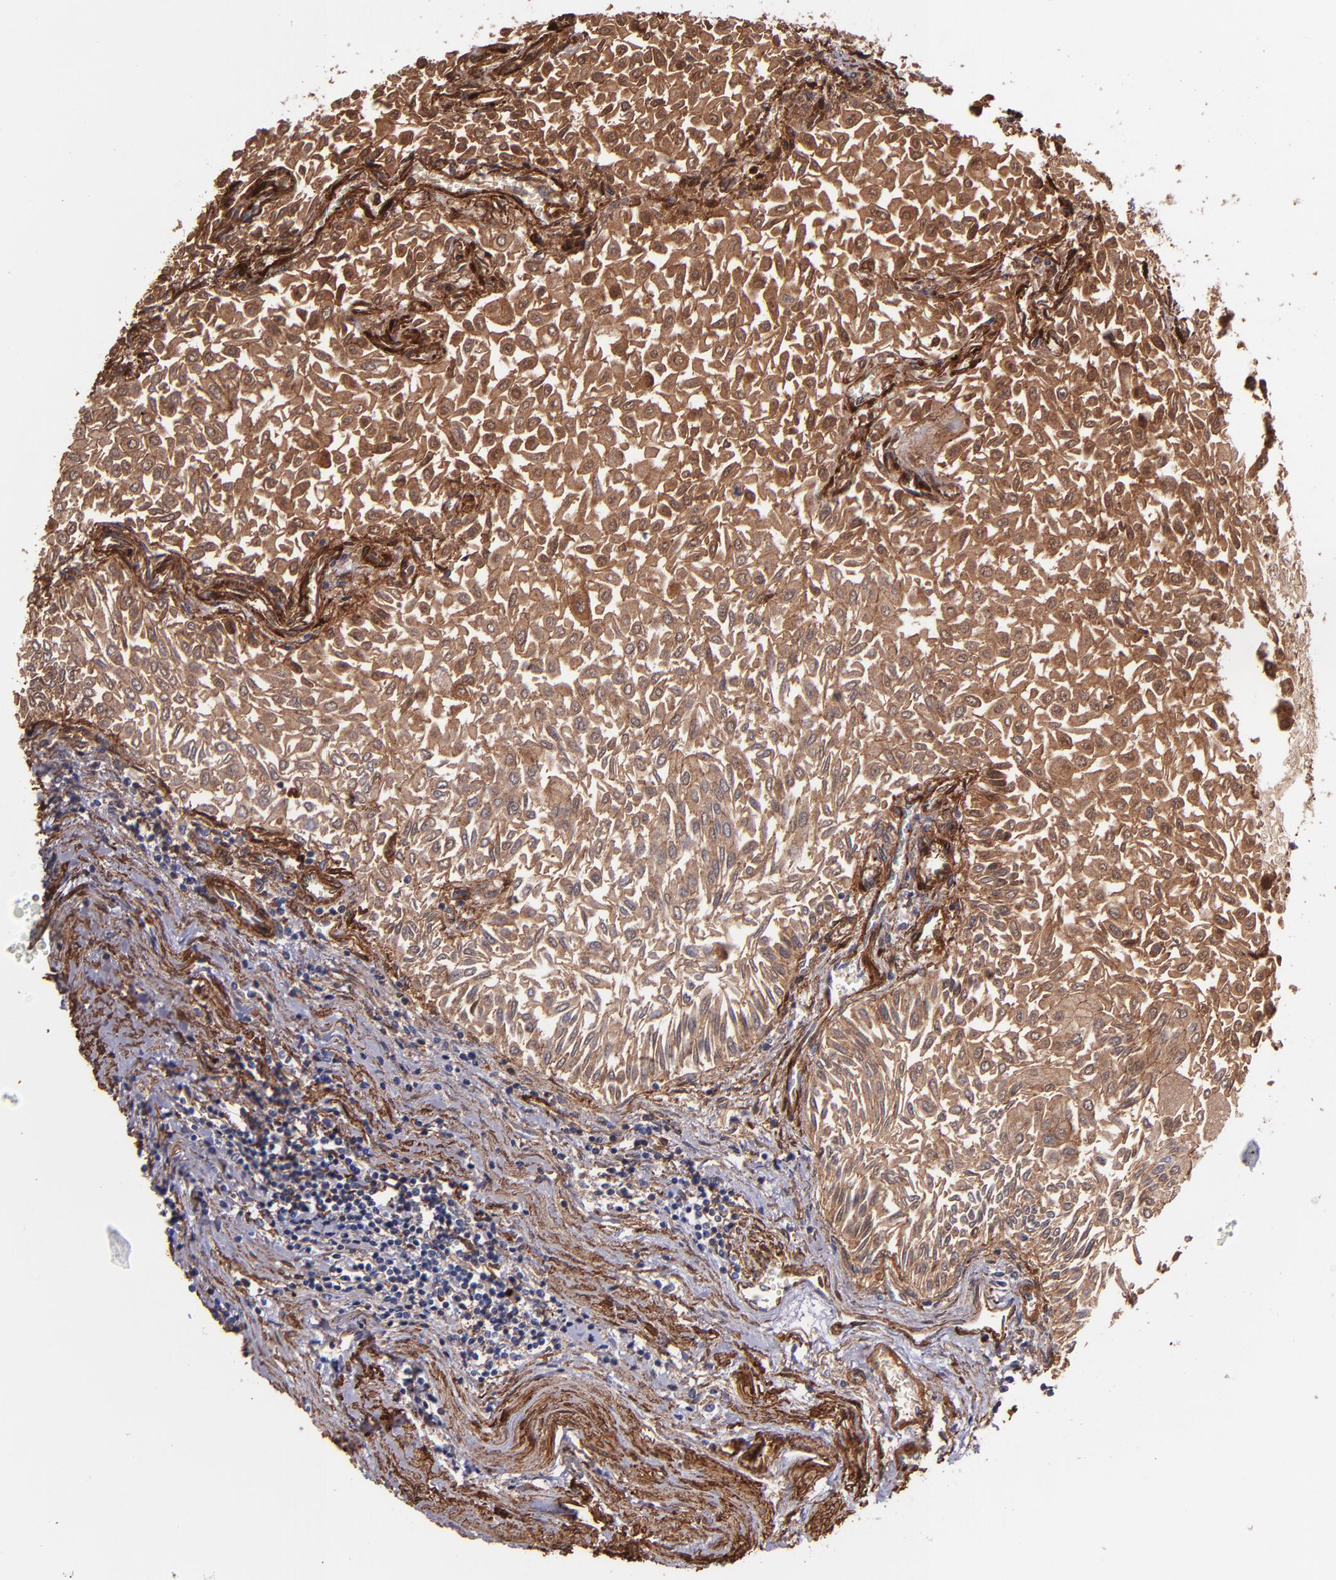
{"staining": {"intensity": "moderate", "quantity": ">75%", "location": "cytoplasmic/membranous"}, "tissue": "urothelial cancer", "cell_type": "Tumor cells", "image_type": "cancer", "snomed": [{"axis": "morphology", "description": "Urothelial carcinoma, Low grade"}, {"axis": "topography", "description": "Urinary bladder"}], "caption": "A high-resolution histopathology image shows IHC staining of urothelial carcinoma (low-grade), which displays moderate cytoplasmic/membranous staining in about >75% of tumor cells. (Brightfield microscopy of DAB IHC at high magnification).", "gene": "VCL", "patient": {"sex": "male", "age": 64}}